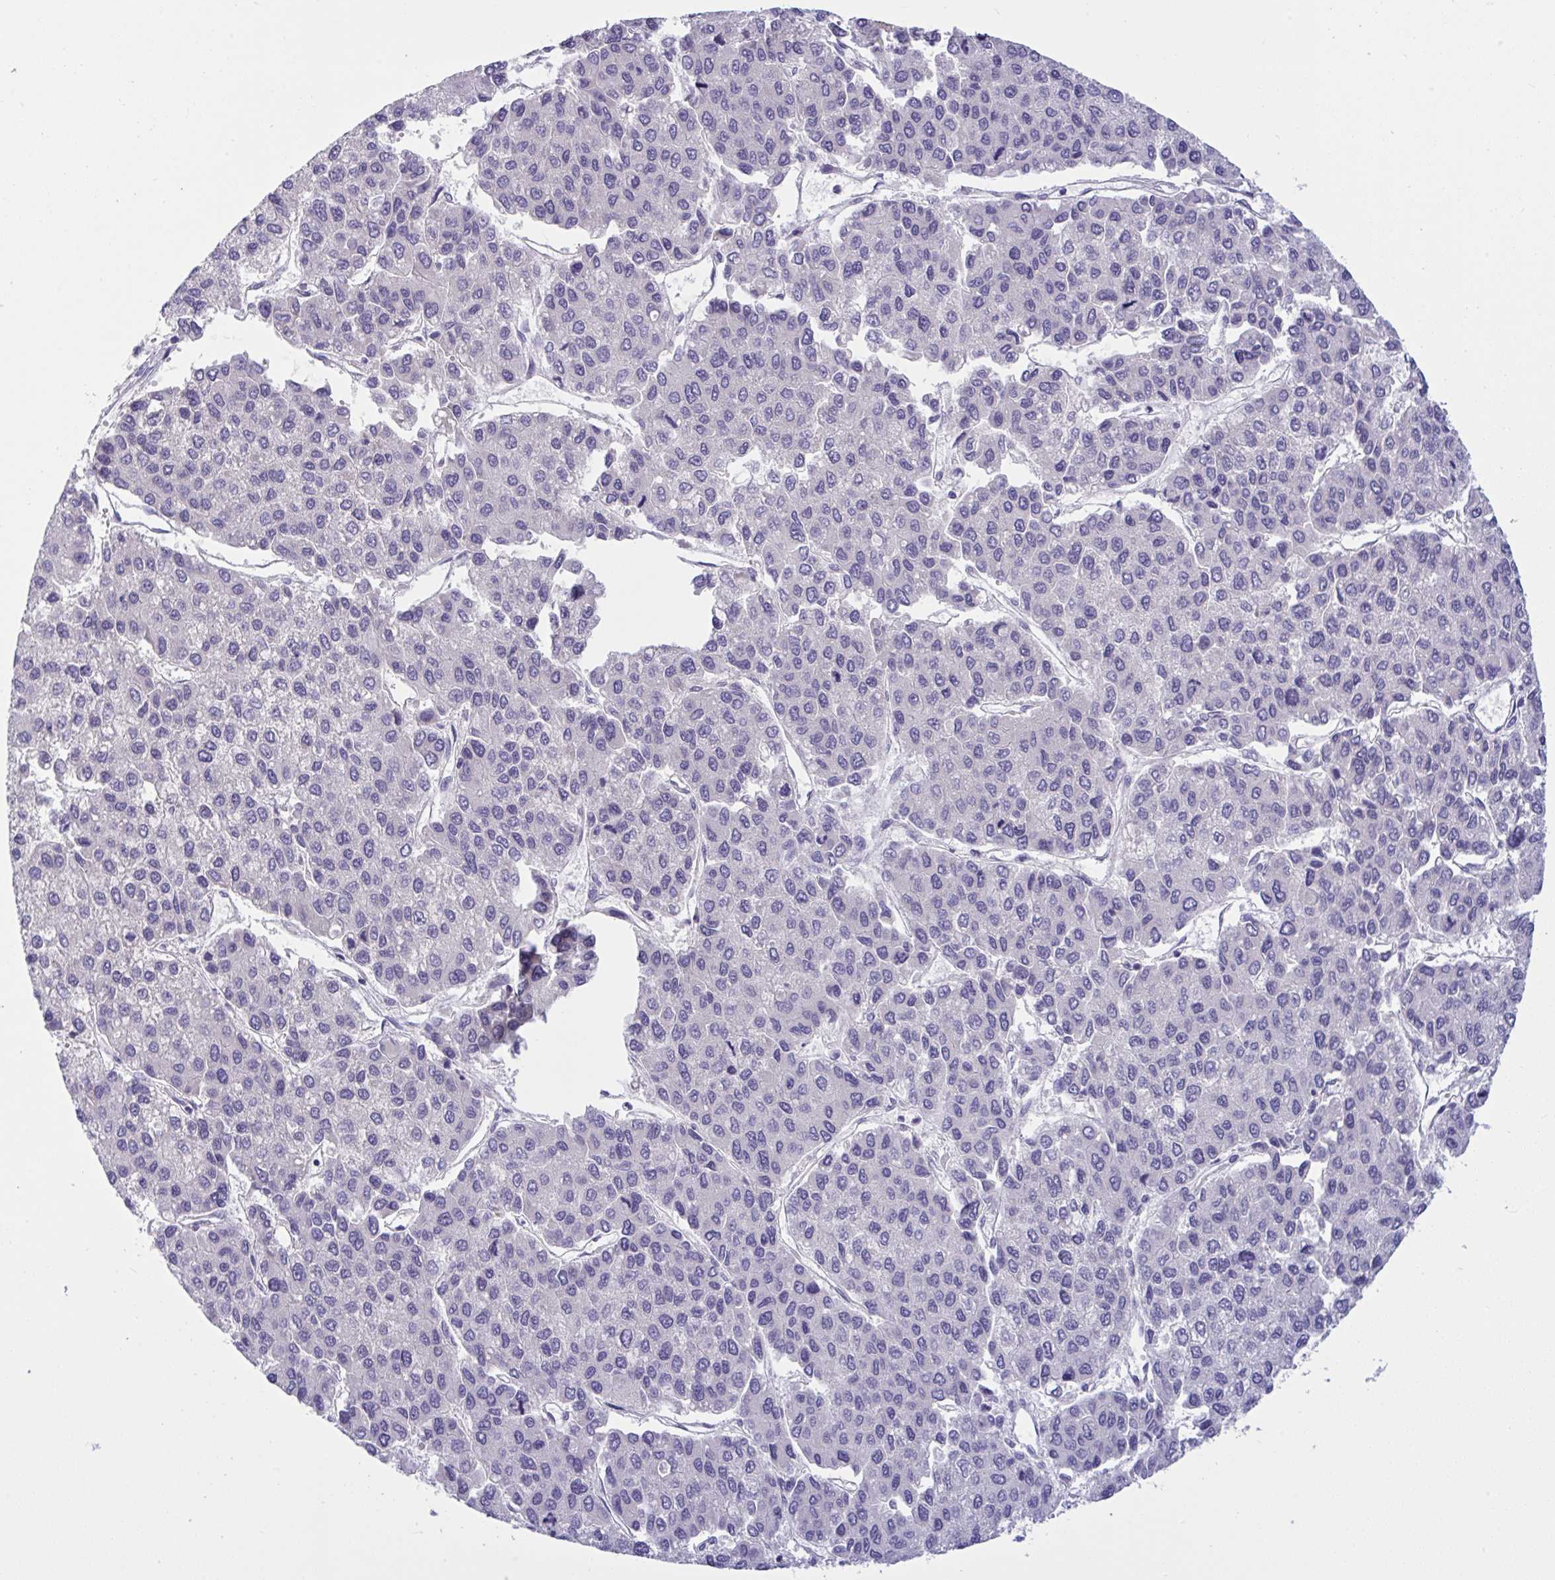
{"staining": {"intensity": "negative", "quantity": "none", "location": "none"}, "tissue": "liver cancer", "cell_type": "Tumor cells", "image_type": "cancer", "snomed": [{"axis": "morphology", "description": "Carcinoma, Hepatocellular, NOS"}, {"axis": "topography", "description": "Liver"}], "caption": "Human liver hepatocellular carcinoma stained for a protein using IHC displays no positivity in tumor cells.", "gene": "TMEM41A", "patient": {"sex": "female", "age": 66}}